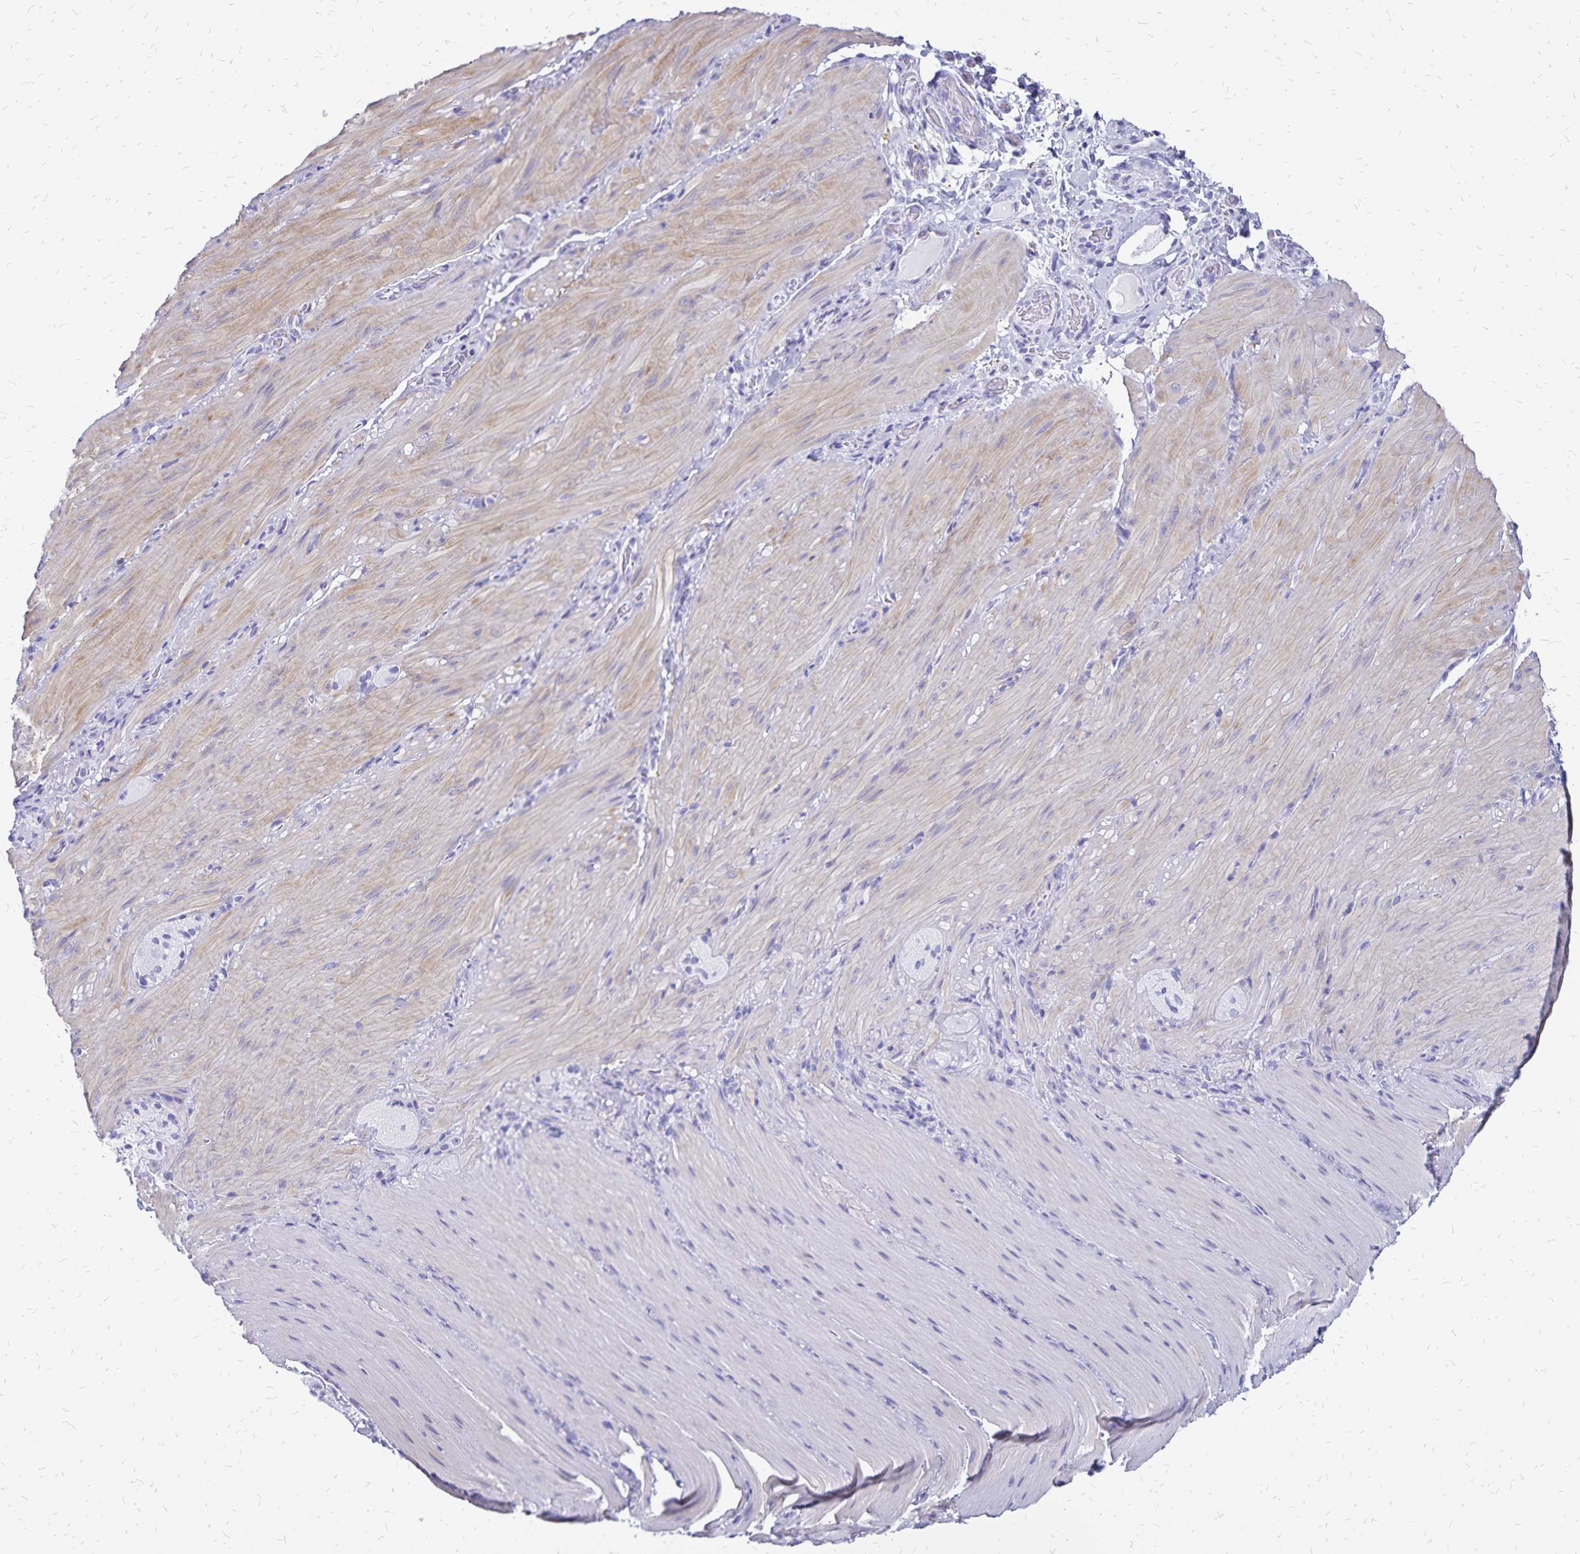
{"staining": {"intensity": "weak", "quantity": "25%-75%", "location": "cytoplasmic/membranous"}, "tissue": "smooth muscle", "cell_type": "Smooth muscle cells", "image_type": "normal", "snomed": [{"axis": "morphology", "description": "Normal tissue, NOS"}, {"axis": "topography", "description": "Smooth muscle"}, {"axis": "topography", "description": "Colon"}], "caption": "This photomicrograph displays normal smooth muscle stained with immunohistochemistry to label a protein in brown. The cytoplasmic/membranous of smooth muscle cells show weak positivity for the protein. Nuclei are counter-stained blue.", "gene": "HMGB3", "patient": {"sex": "male", "age": 73}}